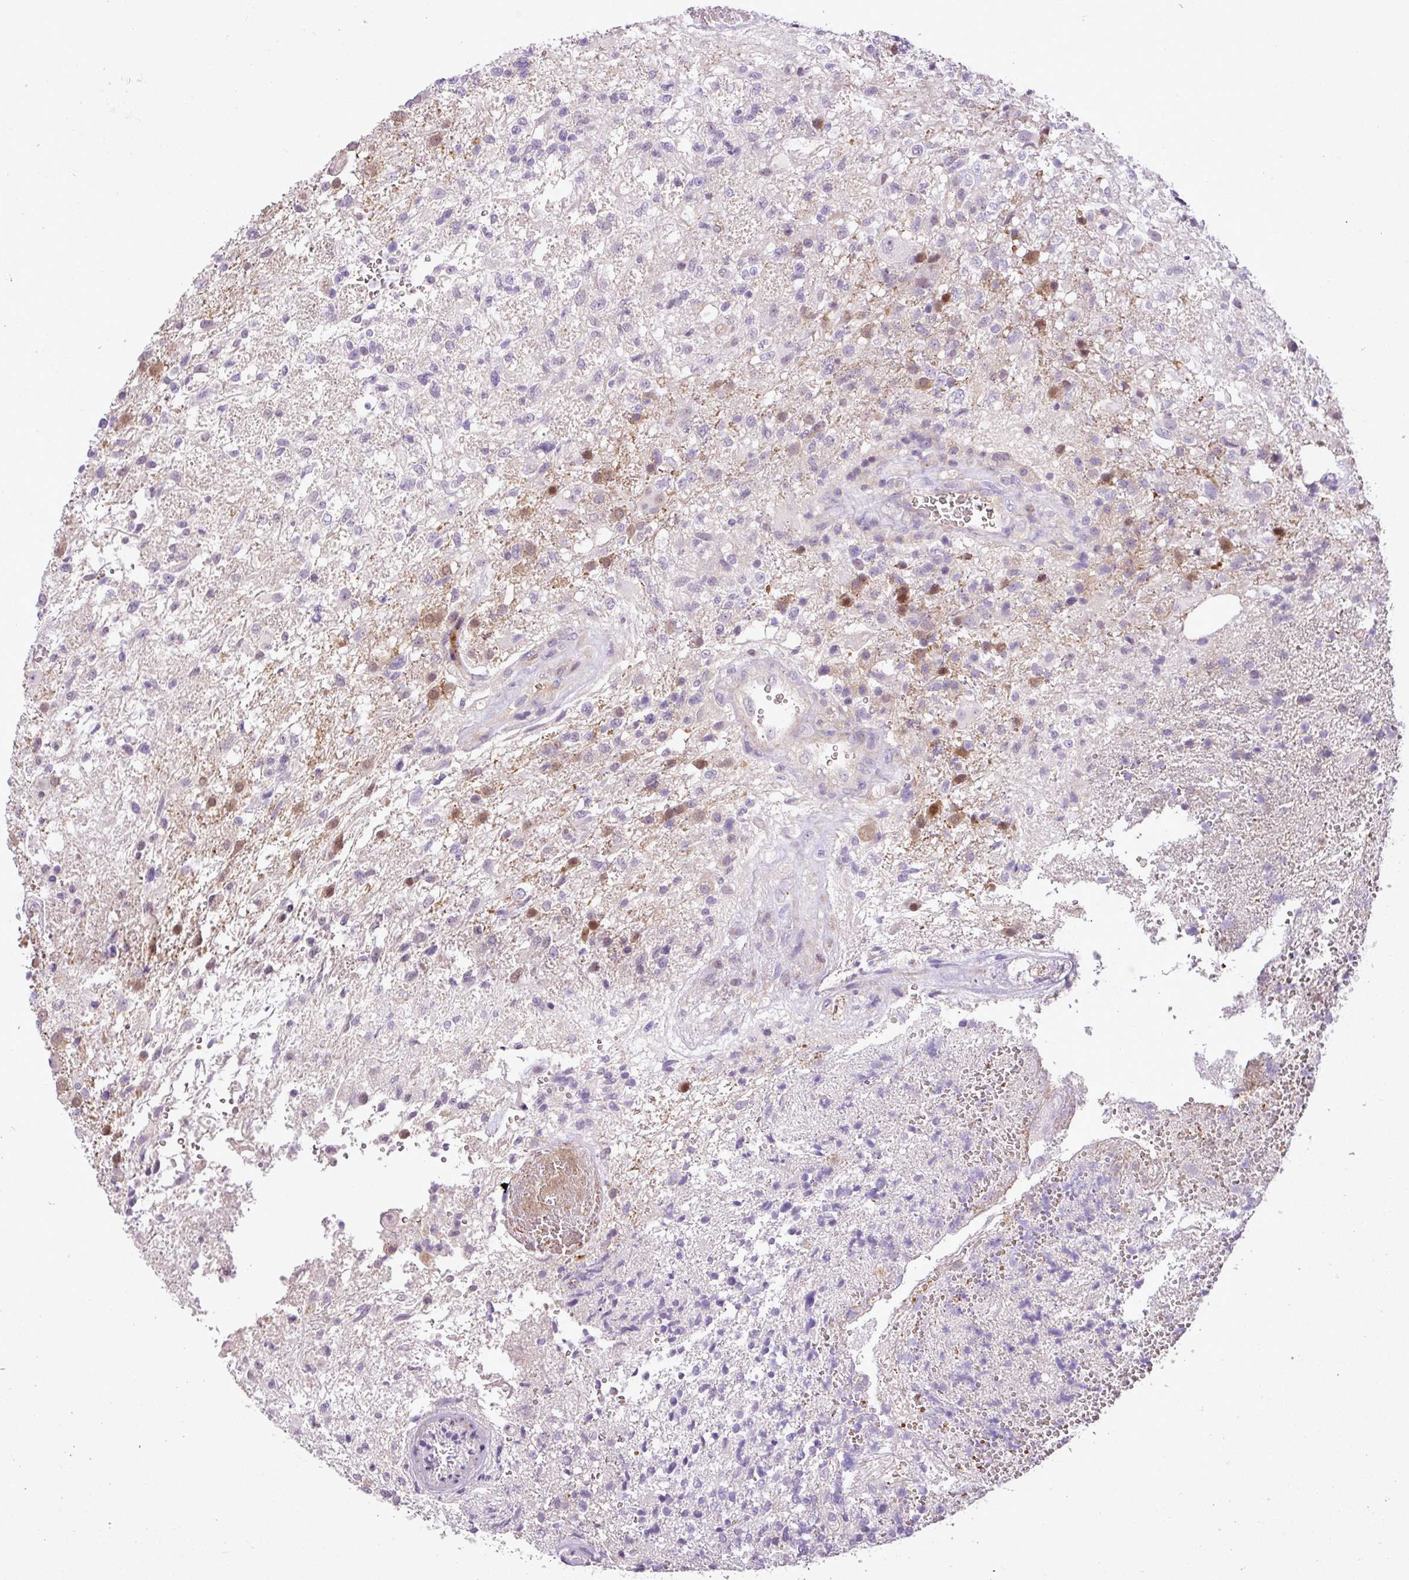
{"staining": {"intensity": "moderate", "quantity": "<25%", "location": "nuclear"}, "tissue": "glioma", "cell_type": "Tumor cells", "image_type": "cancer", "snomed": [{"axis": "morphology", "description": "Glioma, malignant, High grade"}, {"axis": "topography", "description": "Brain"}], "caption": "Immunohistochemical staining of glioma reveals moderate nuclear protein staining in about <25% of tumor cells. (IHC, brightfield microscopy, high magnification).", "gene": "NBEAL2", "patient": {"sex": "male", "age": 56}}